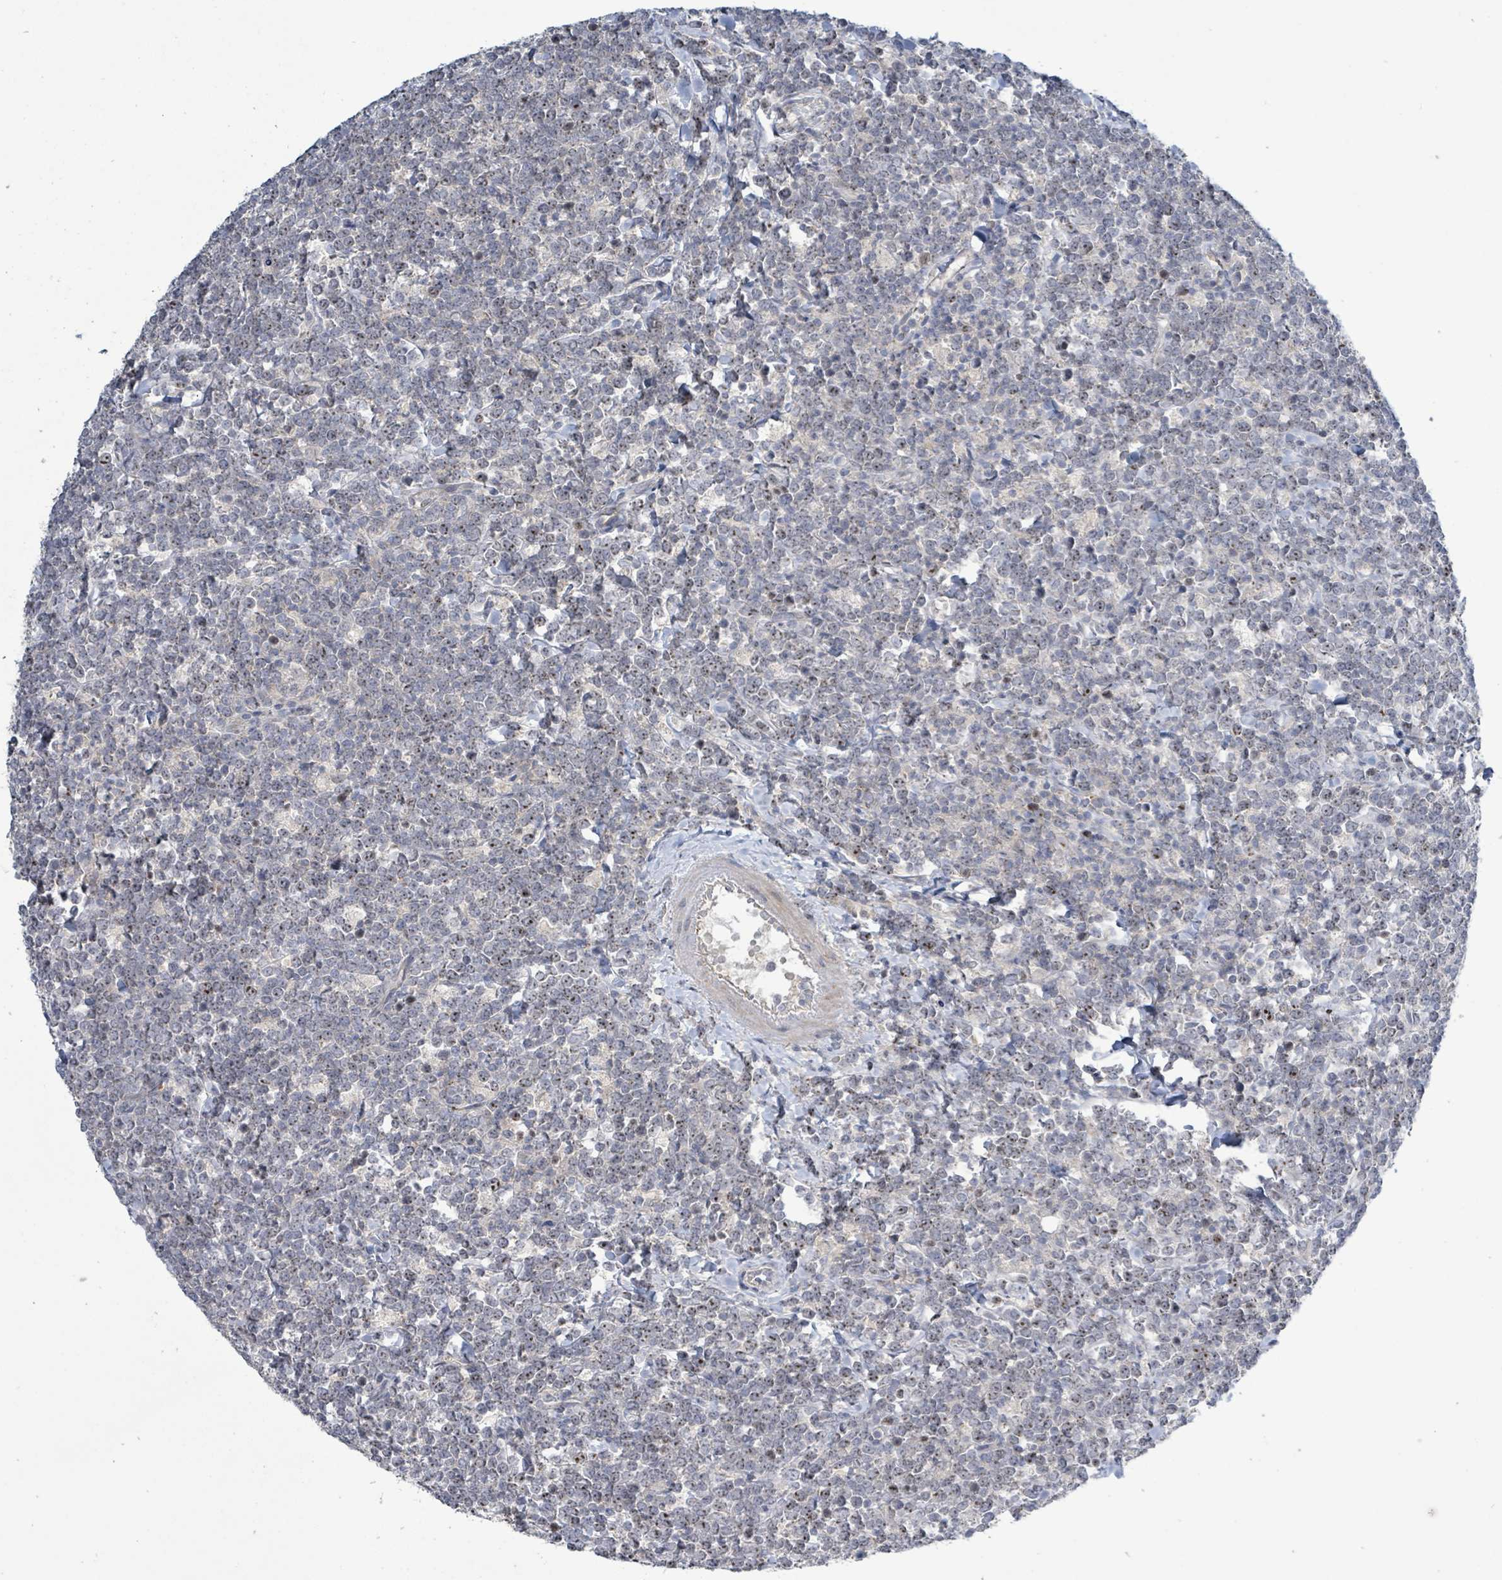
{"staining": {"intensity": "moderate", "quantity": "25%-75%", "location": "nuclear"}, "tissue": "lymphoma", "cell_type": "Tumor cells", "image_type": "cancer", "snomed": [{"axis": "morphology", "description": "Malignant lymphoma, non-Hodgkin's type, High grade"}, {"axis": "topography", "description": "Small intestine"}, {"axis": "topography", "description": "Colon"}], "caption": "Lymphoma was stained to show a protein in brown. There is medium levels of moderate nuclear expression in about 25%-75% of tumor cells.", "gene": "KRAS", "patient": {"sex": "male", "age": 8}}